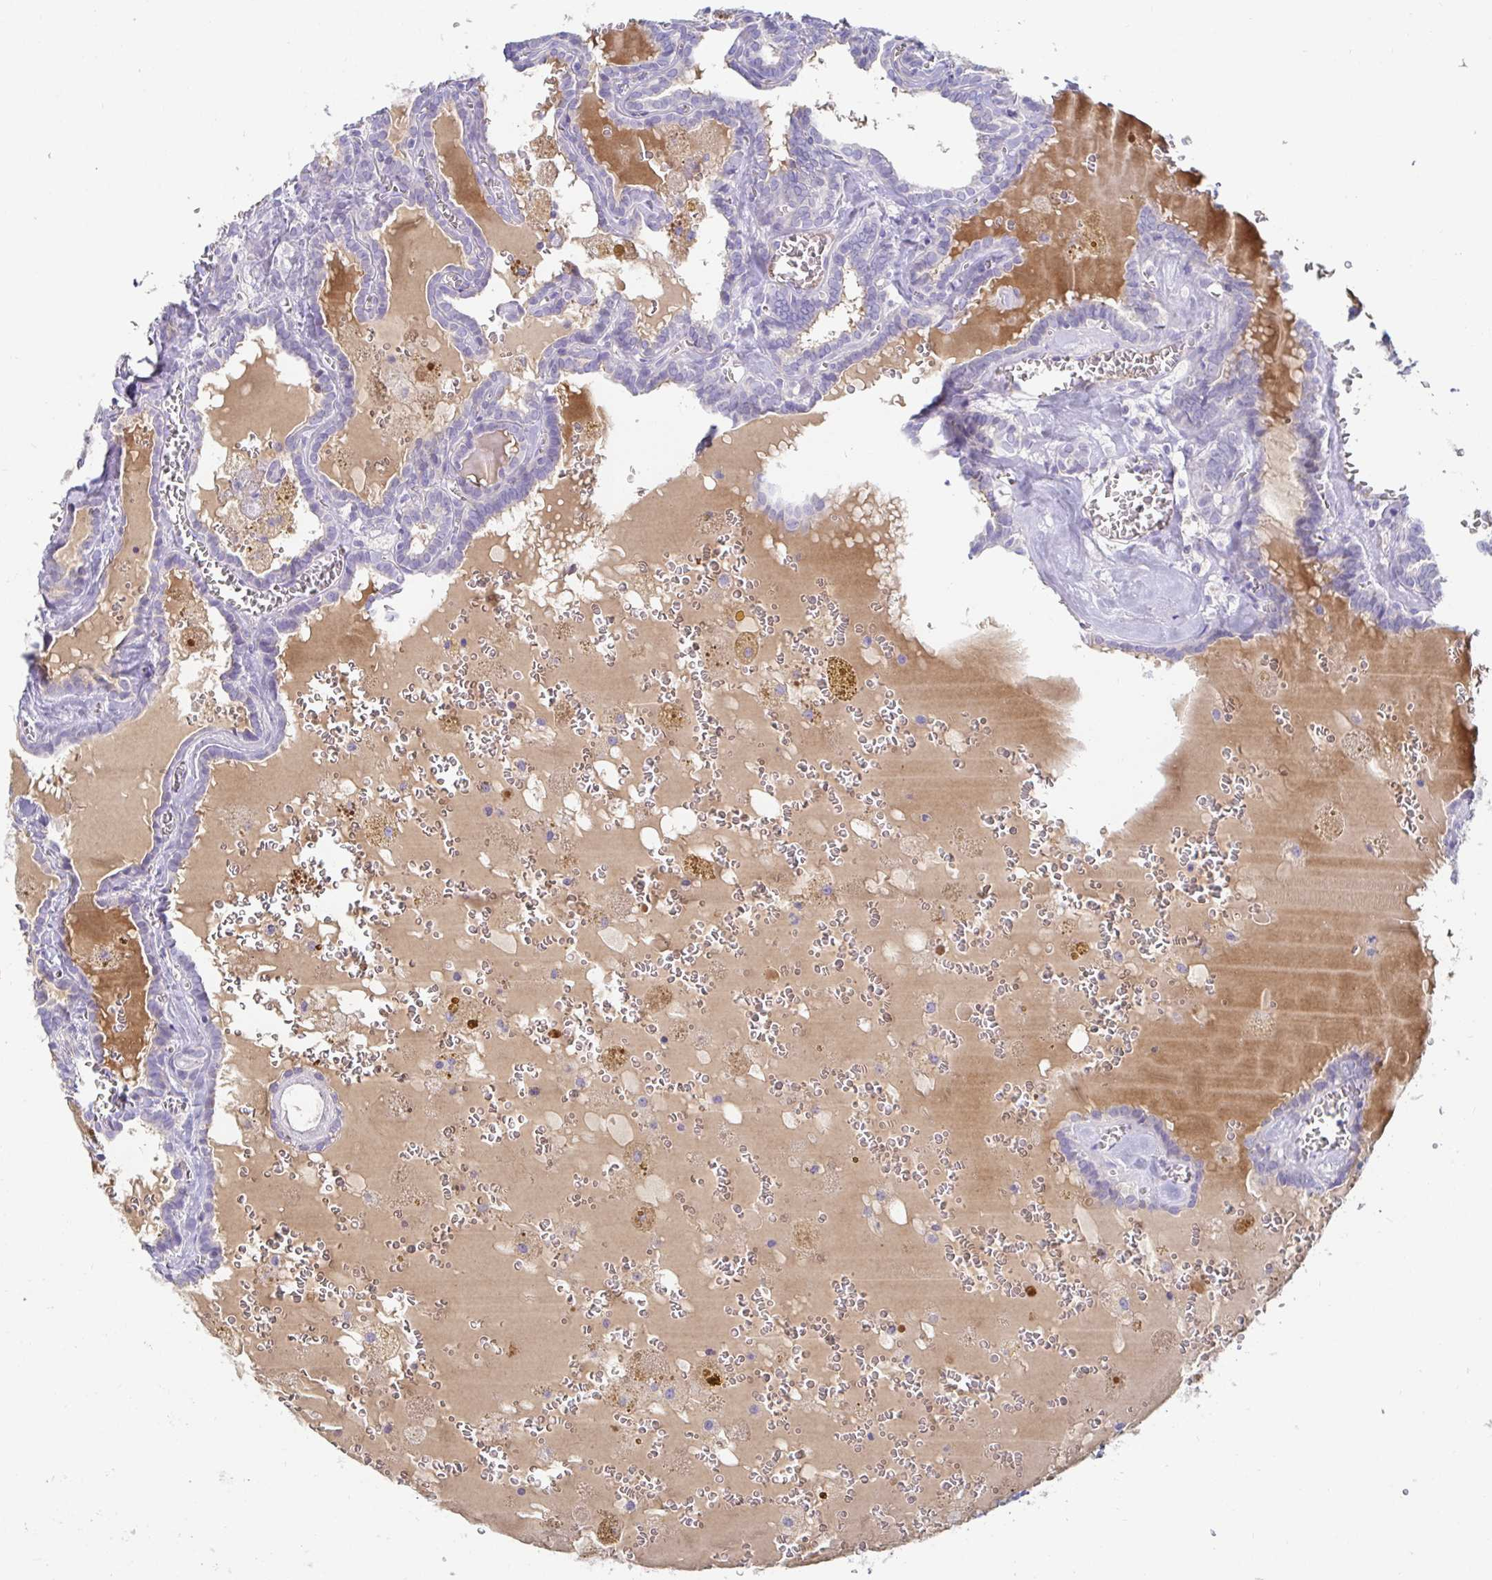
{"staining": {"intensity": "negative", "quantity": "none", "location": "none"}, "tissue": "thyroid cancer", "cell_type": "Tumor cells", "image_type": "cancer", "snomed": [{"axis": "morphology", "description": "Papillary adenocarcinoma, NOS"}, {"axis": "topography", "description": "Thyroid gland"}], "caption": "IHC micrograph of thyroid cancer (papillary adenocarcinoma) stained for a protein (brown), which shows no expression in tumor cells. (DAB IHC with hematoxylin counter stain).", "gene": "C4orf17", "patient": {"sex": "female", "age": 39}}